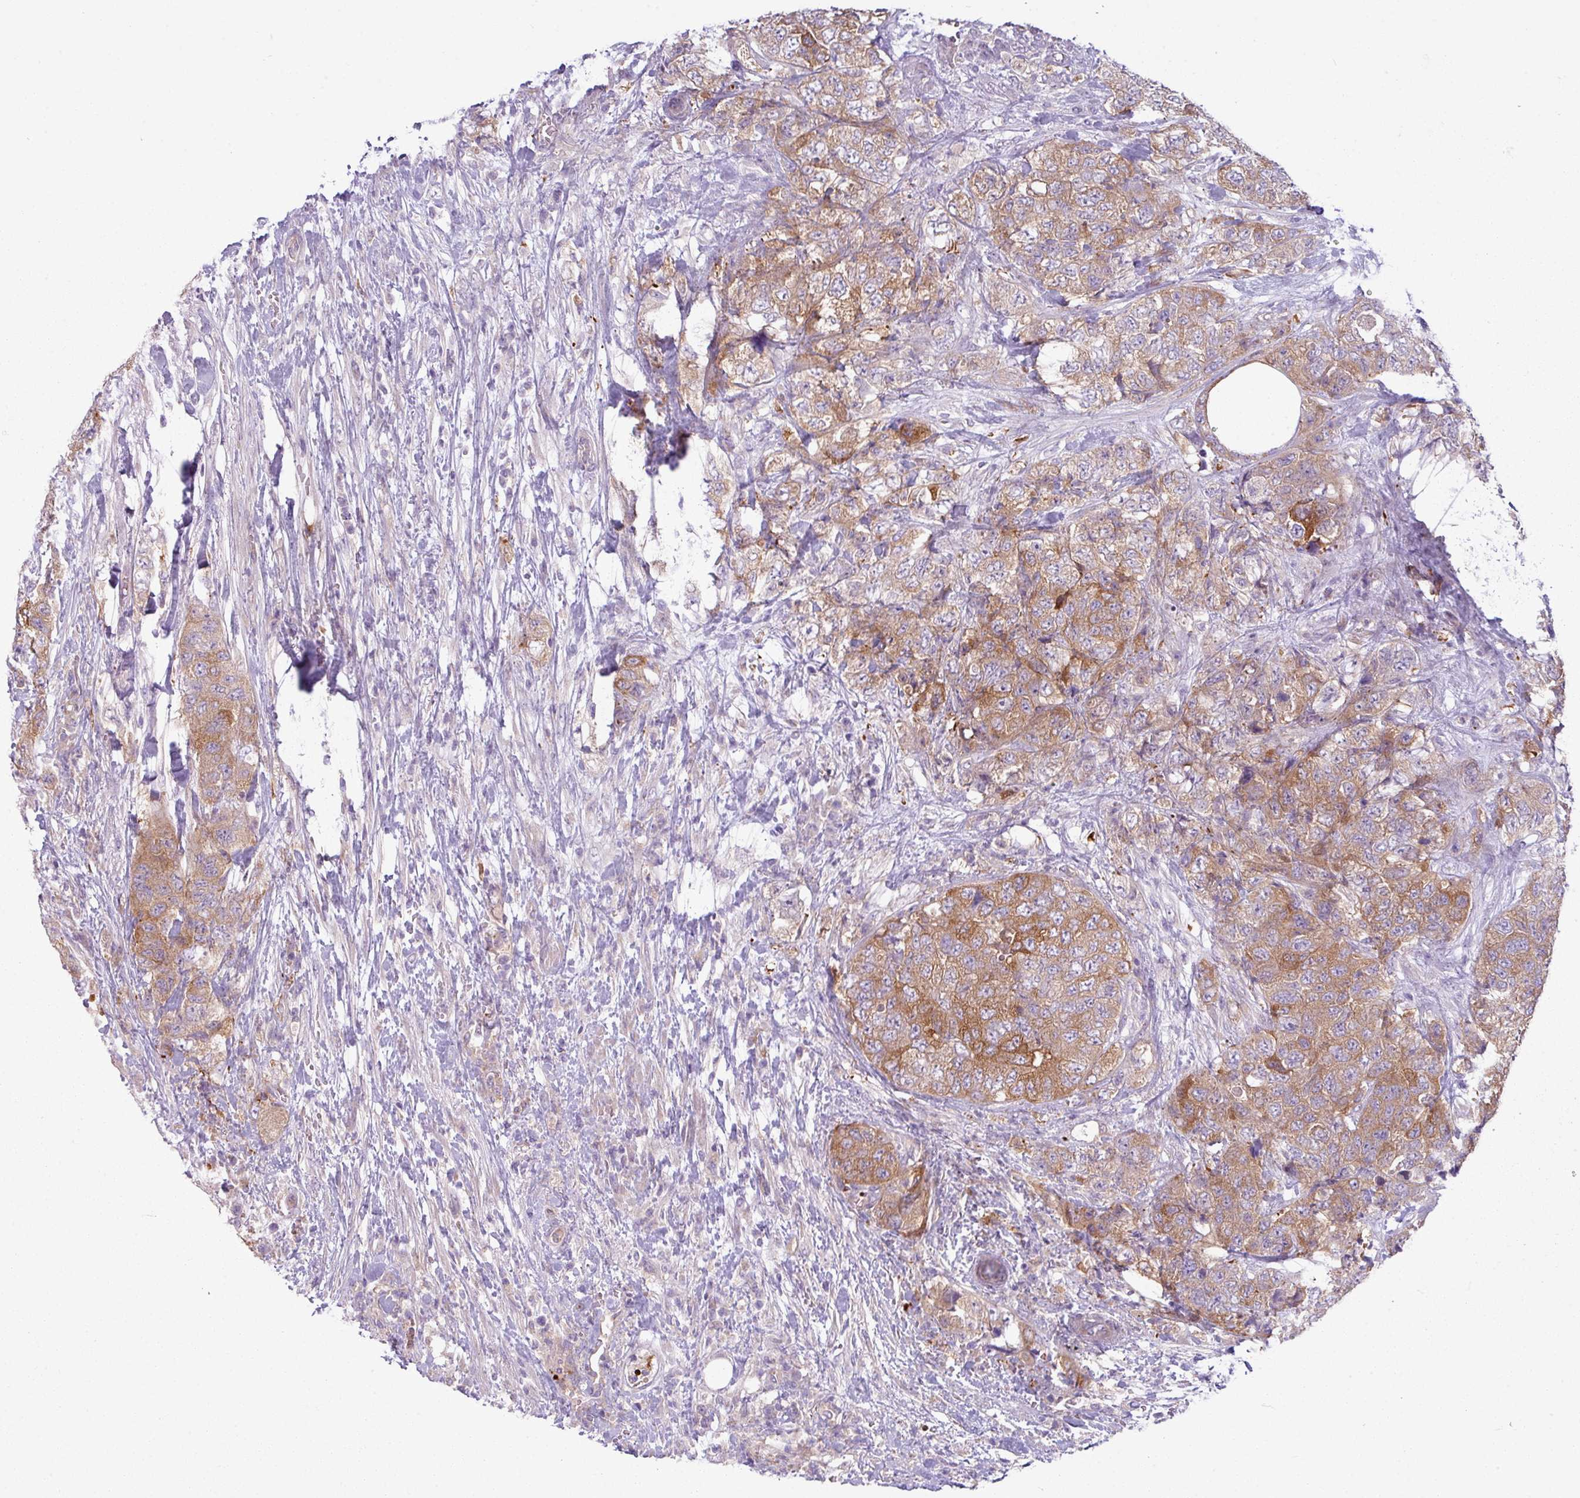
{"staining": {"intensity": "moderate", "quantity": ">75%", "location": "cytoplasmic/membranous"}, "tissue": "urothelial cancer", "cell_type": "Tumor cells", "image_type": "cancer", "snomed": [{"axis": "morphology", "description": "Urothelial carcinoma, High grade"}, {"axis": "topography", "description": "Urinary bladder"}], "caption": "High-grade urothelial carcinoma stained with DAB IHC displays medium levels of moderate cytoplasmic/membranous staining in about >75% of tumor cells.", "gene": "CAMK2B", "patient": {"sex": "female", "age": 78}}